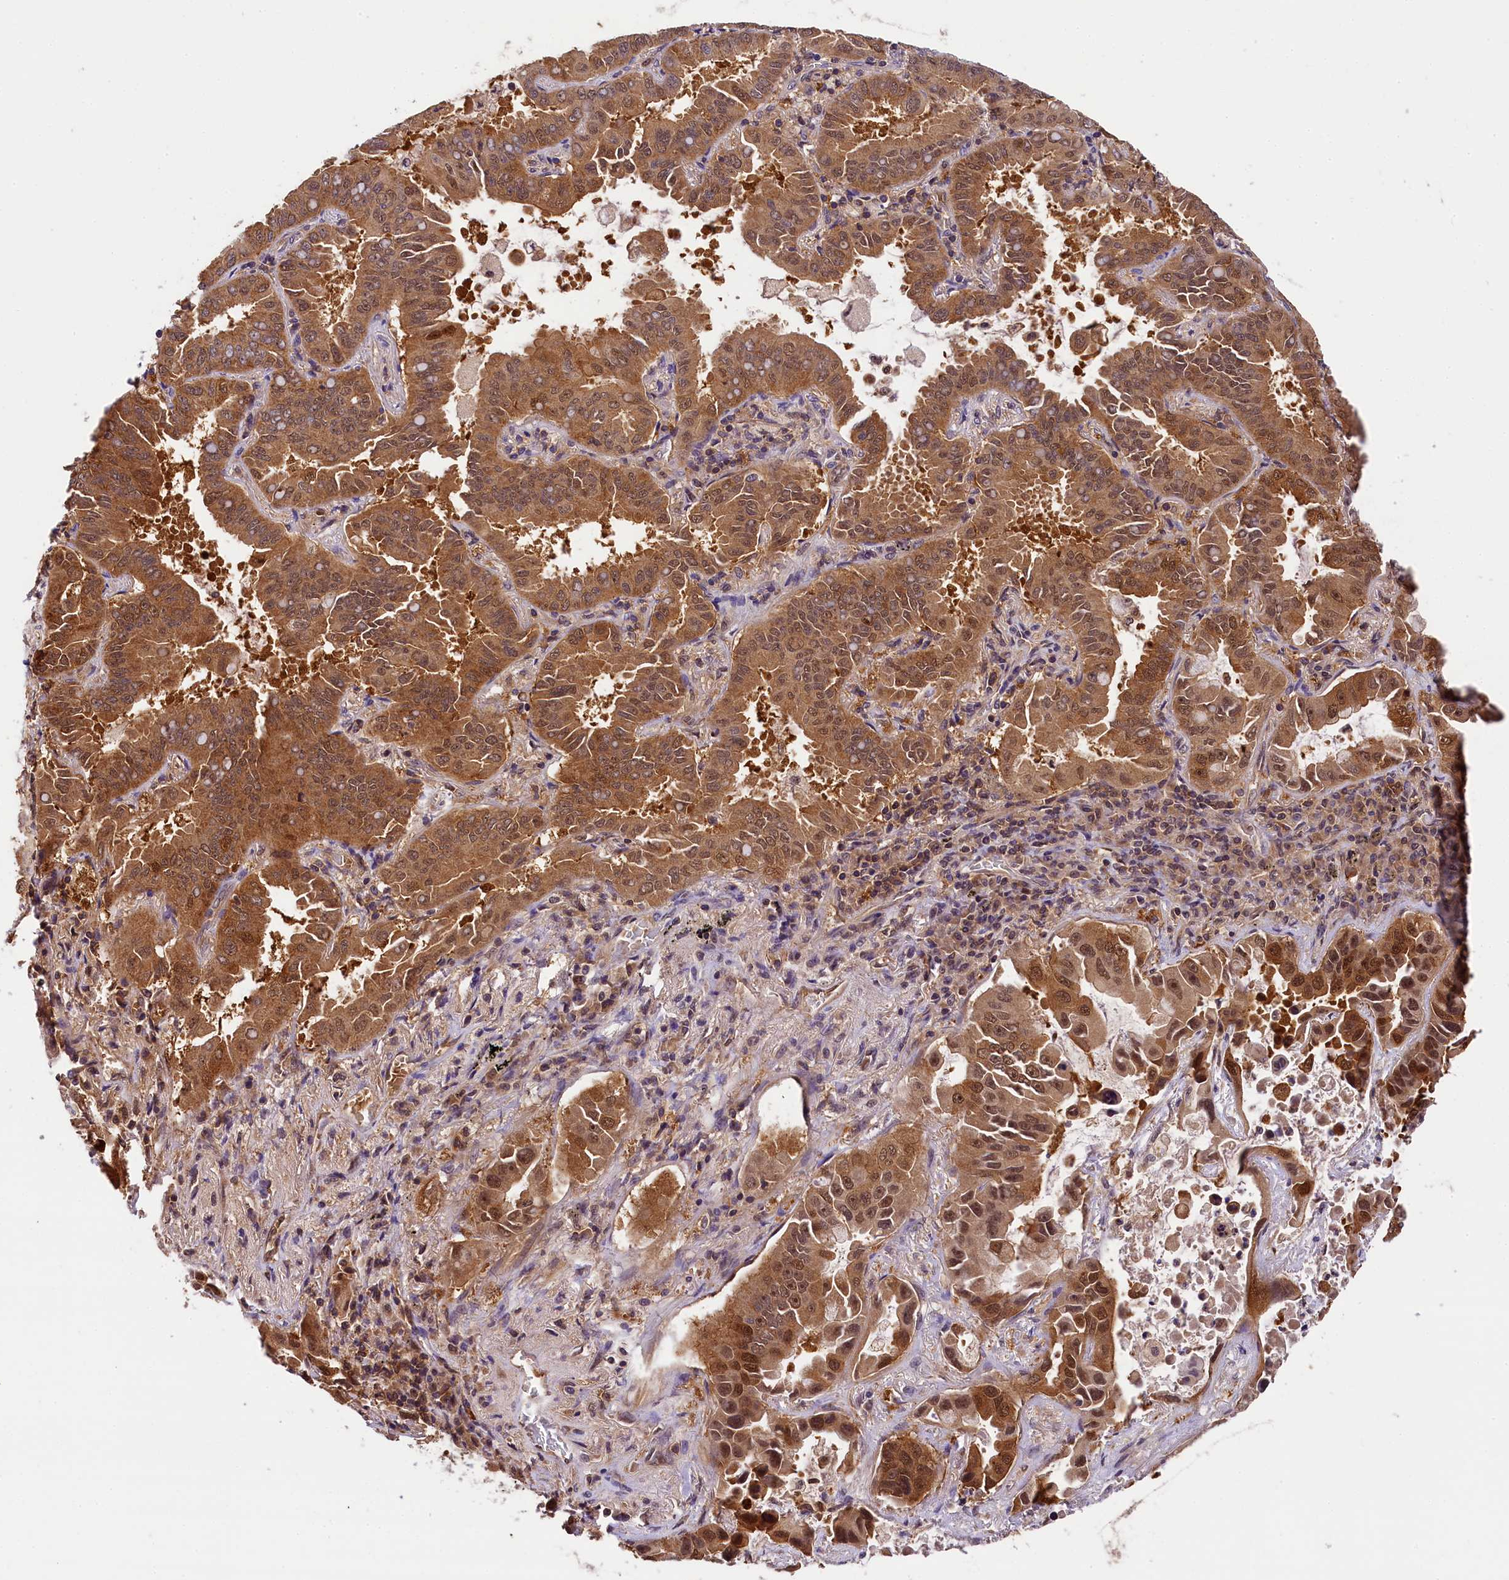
{"staining": {"intensity": "moderate", "quantity": ">75%", "location": "cytoplasmic/membranous,nuclear"}, "tissue": "lung cancer", "cell_type": "Tumor cells", "image_type": "cancer", "snomed": [{"axis": "morphology", "description": "Adenocarcinoma, NOS"}, {"axis": "topography", "description": "Lung"}], "caption": "This is a histology image of immunohistochemistry staining of lung cancer (adenocarcinoma), which shows moderate staining in the cytoplasmic/membranous and nuclear of tumor cells.", "gene": "EIF6", "patient": {"sex": "male", "age": 64}}